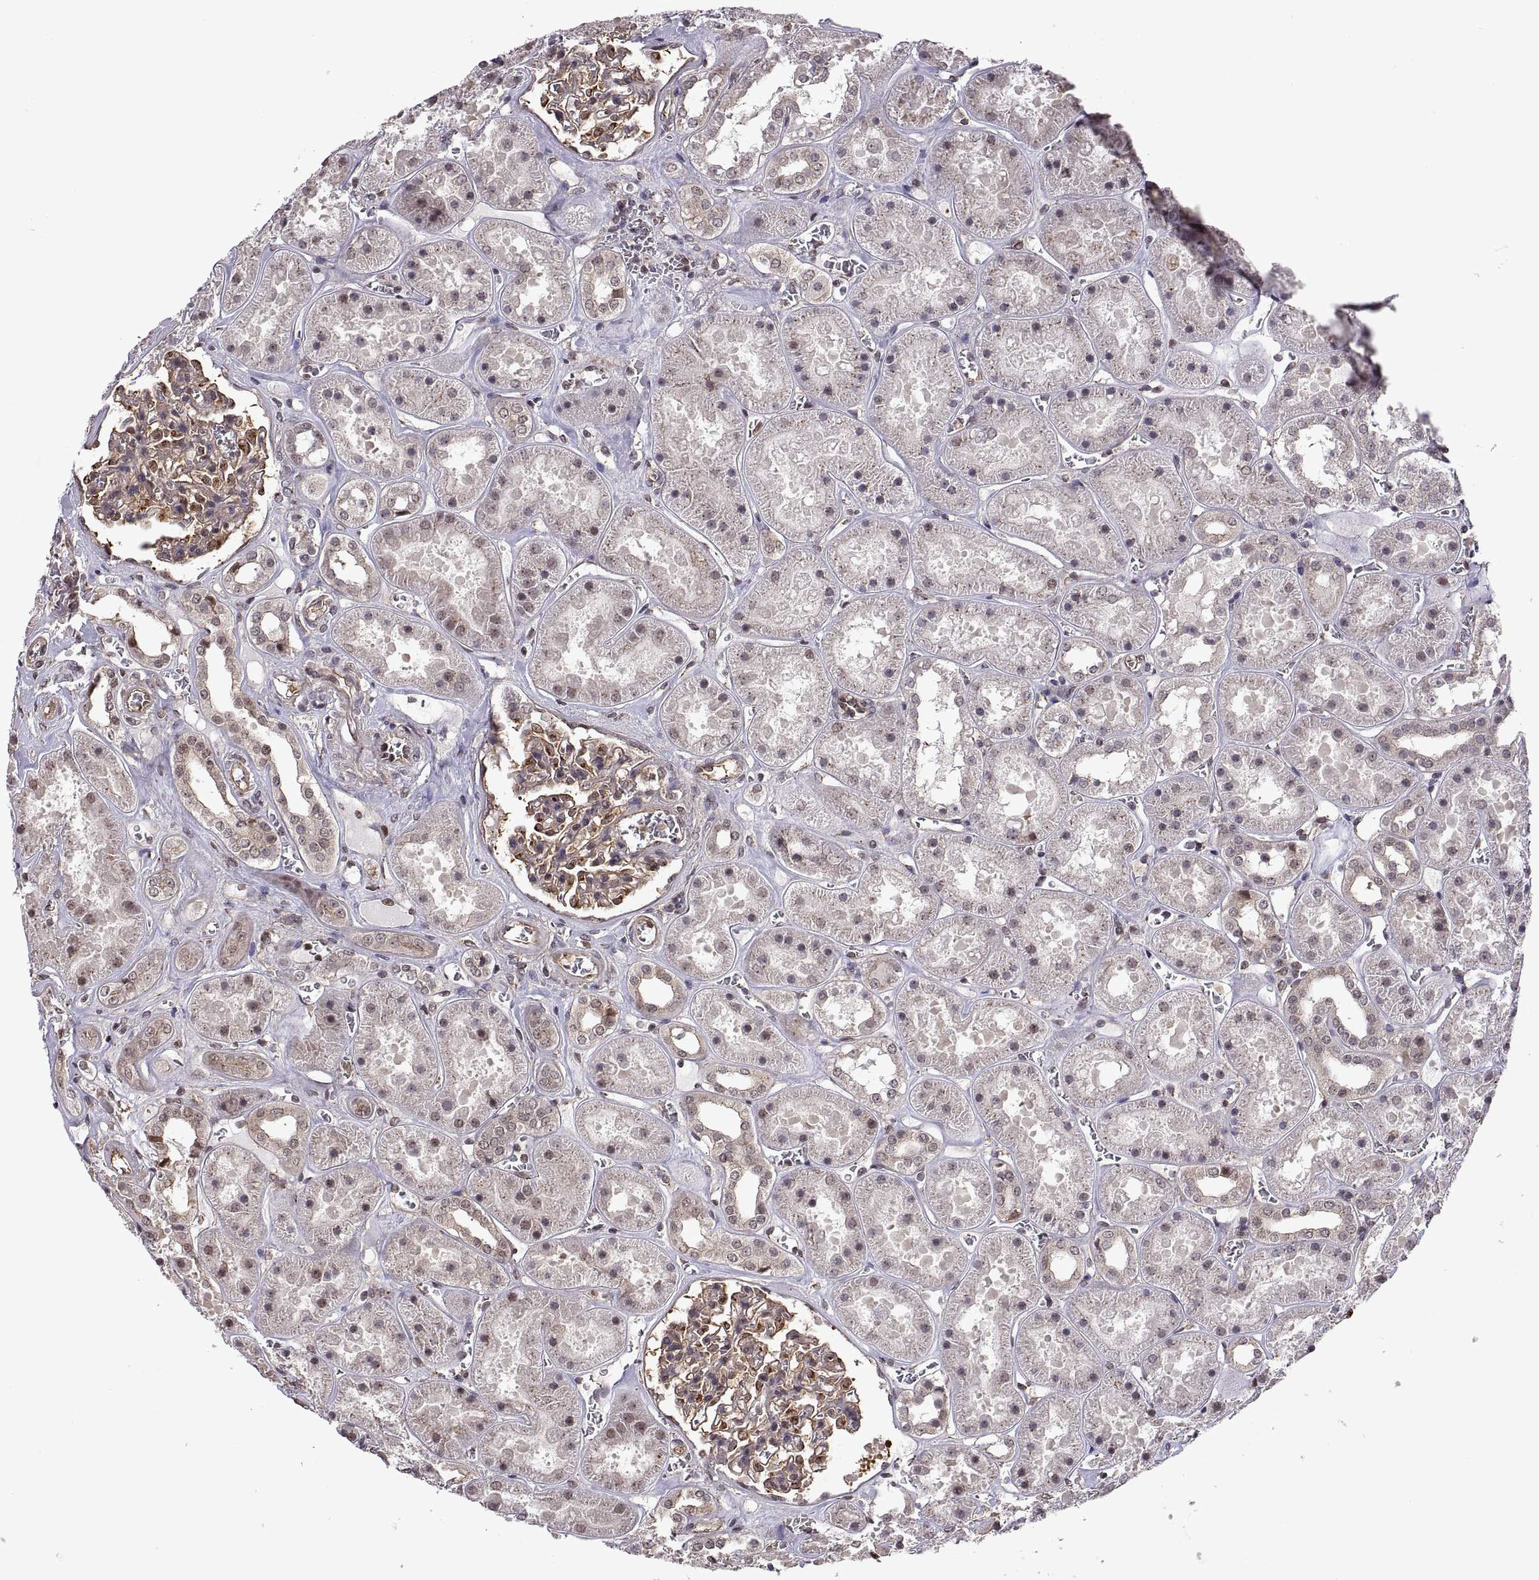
{"staining": {"intensity": "strong", "quantity": "25%-75%", "location": "cytoplasmic/membranous"}, "tissue": "kidney", "cell_type": "Cells in glomeruli", "image_type": "normal", "snomed": [{"axis": "morphology", "description": "Normal tissue, NOS"}, {"axis": "topography", "description": "Kidney"}], "caption": "This is a photomicrograph of immunohistochemistry (IHC) staining of unremarkable kidney, which shows strong expression in the cytoplasmic/membranous of cells in glomeruli.", "gene": "ARRB1", "patient": {"sex": "female", "age": 41}}